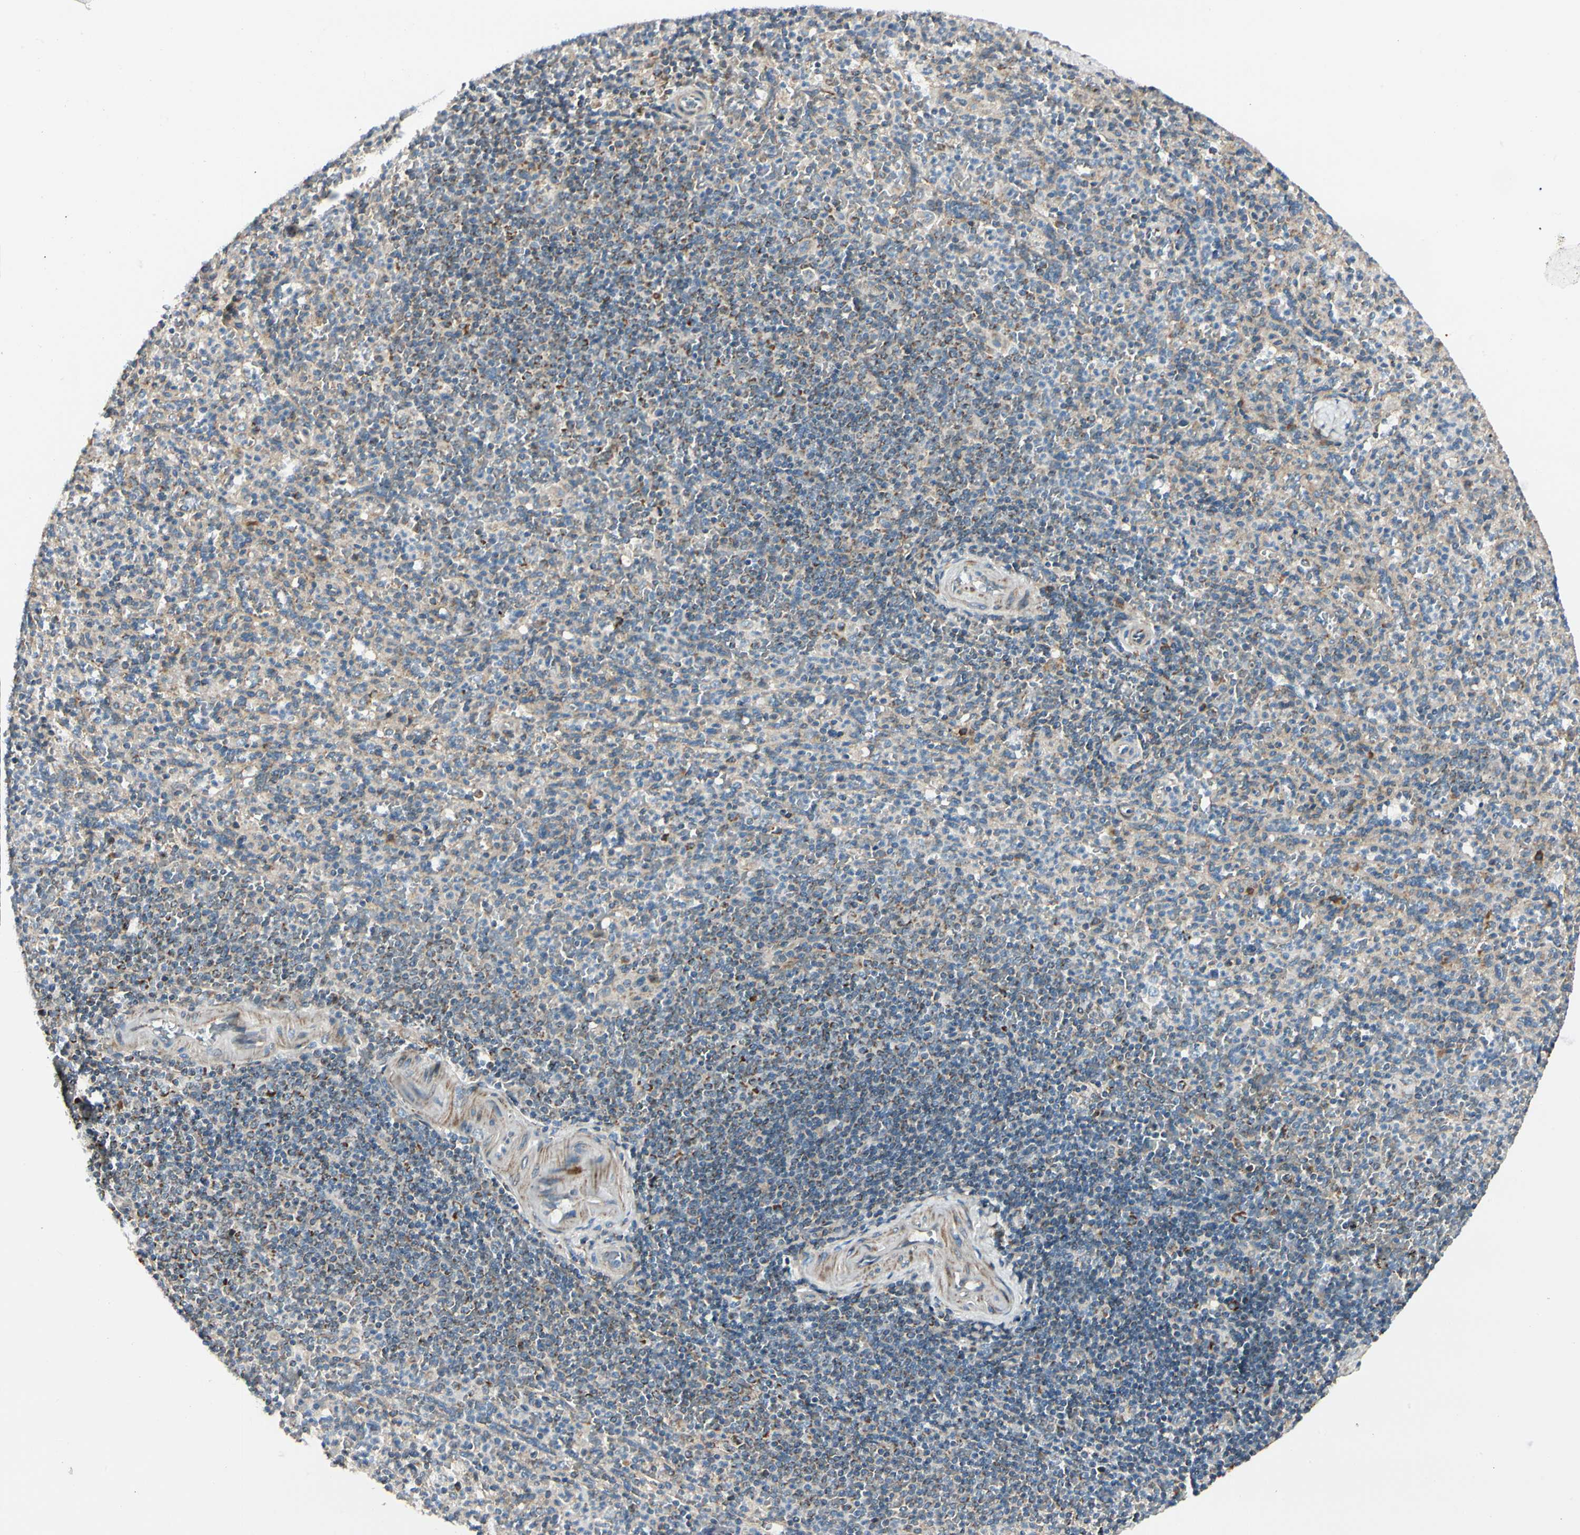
{"staining": {"intensity": "weak", "quantity": ">75%", "location": "cytoplasmic/membranous"}, "tissue": "spleen", "cell_type": "Cells in red pulp", "image_type": "normal", "snomed": [{"axis": "morphology", "description": "Normal tissue, NOS"}, {"axis": "topography", "description": "Spleen"}], "caption": "High-magnification brightfield microscopy of unremarkable spleen stained with DAB (3,3'-diaminobenzidine) (brown) and counterstained with hematoxylin (blue). cells in red pulp exhibit weak cytoplasmic/membranous staining is identified in about>75% of cells.", "gene": "MRPL9", "patient": {"sex": "male", "age": 36}}